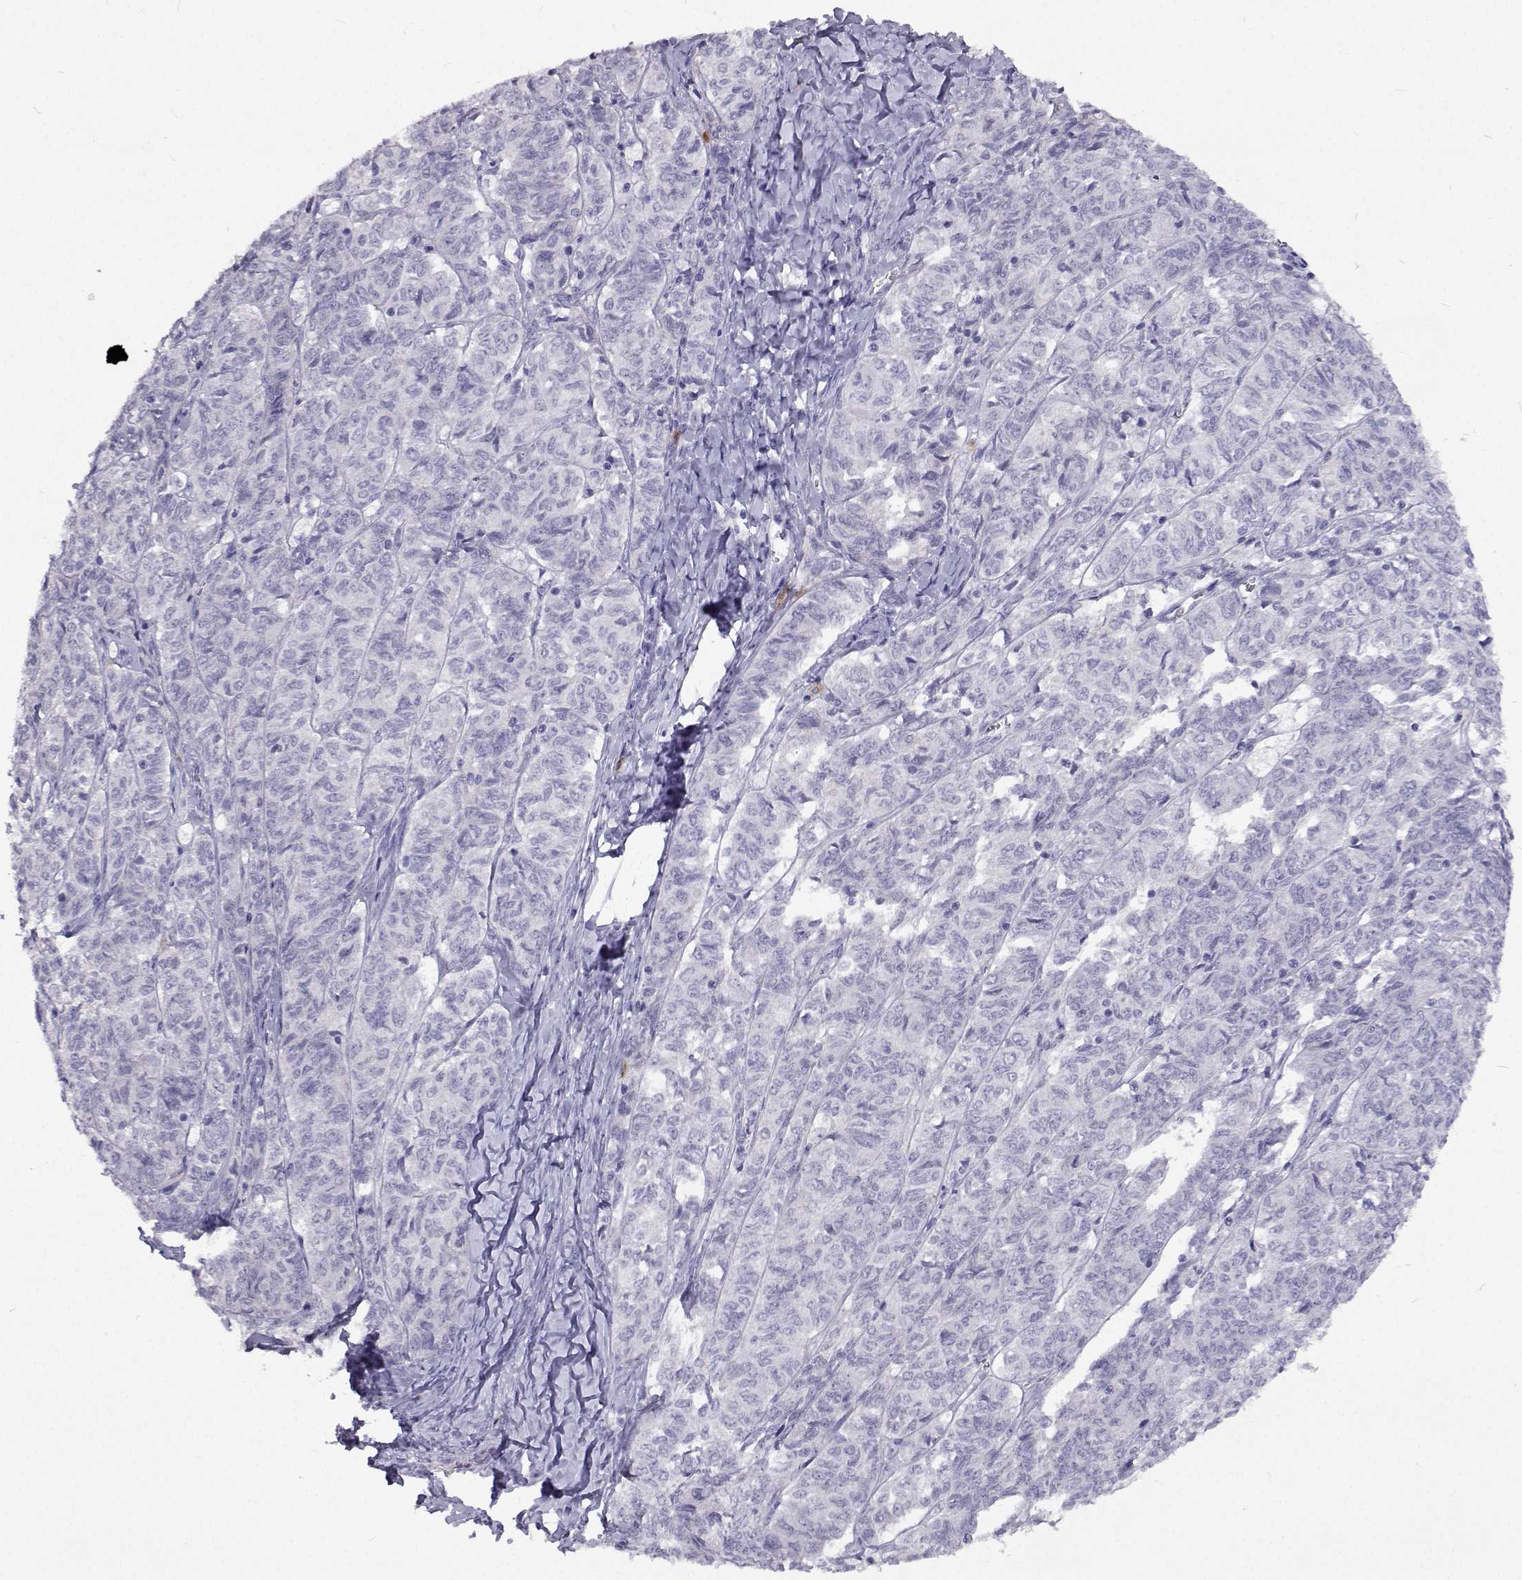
{"staining": {"intensity": "negative", "quantity": "none", "location": "none"}, "tissue": "ovarian cancer", "cell_type": "Tumor cells", "image_type": "cancer", "snomed": [{"axis": "morphology", "description": "Carcinoma, endometroid"}, {"axis": "topography", "description": "Ovary"}], "caption": "The IHC photomicrograph has no significant positivity in tumor cells of endometroid carcinoma (ovarian) tissue.", "gene": "CFAP44", "patient": {"sex": "female", "age": 80}}